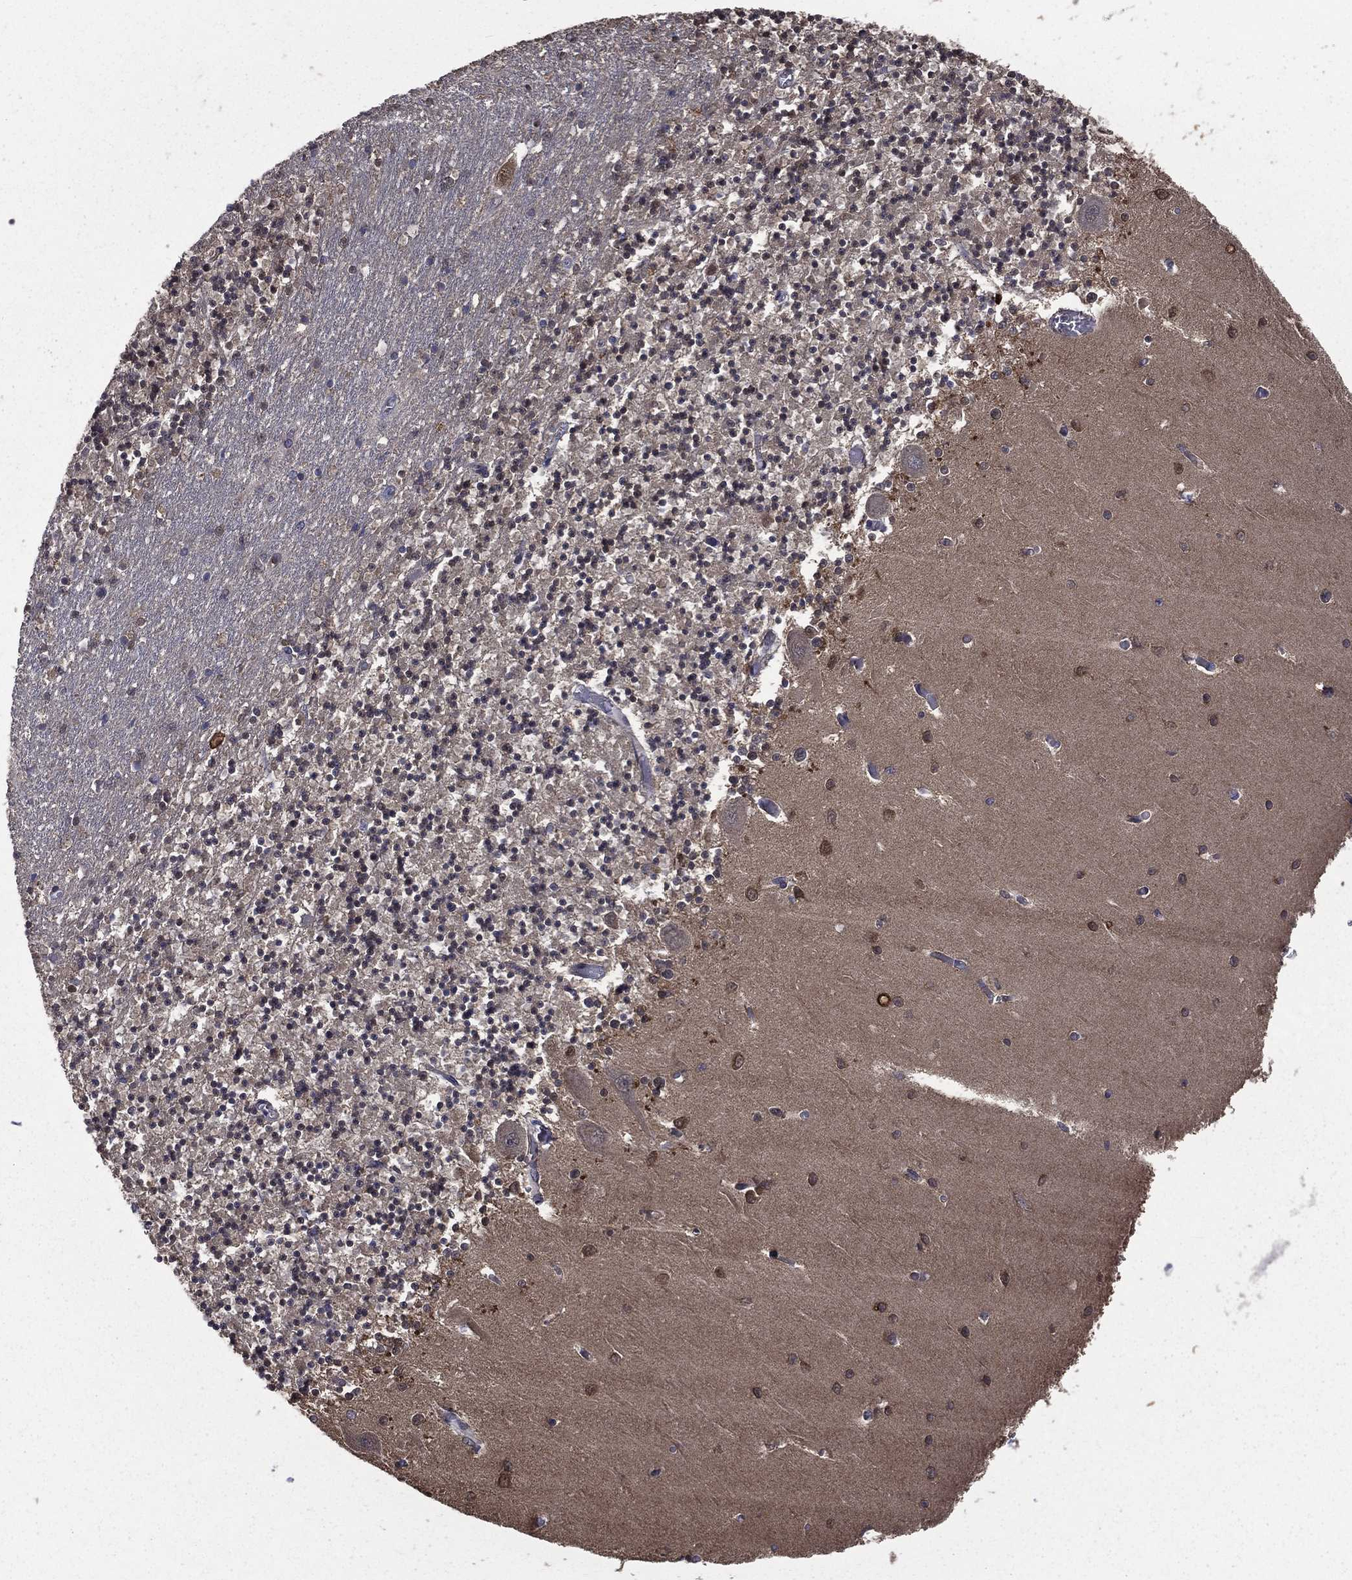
{"staining": {"intensity": "negative", "quantity": "none", "location": "none"}, "tissue": "cerebellum", "cell_type": "Cells in granular layer", "image_type": "normal", "snomed": [{"axis": "morphology", "description": "Normal tissue, NOS"}, {"axis": "topography", "description": "Cerebellum"}], "caption": "The micrograph displays no significant expression in cells in granular layer of cerebellum. (DAB (3,3'-diaminobenzidine) immunohistochemistry (IHC), high magnification).", "gene": "SARS1", "patient": {"sex": "female", "age": 64}}